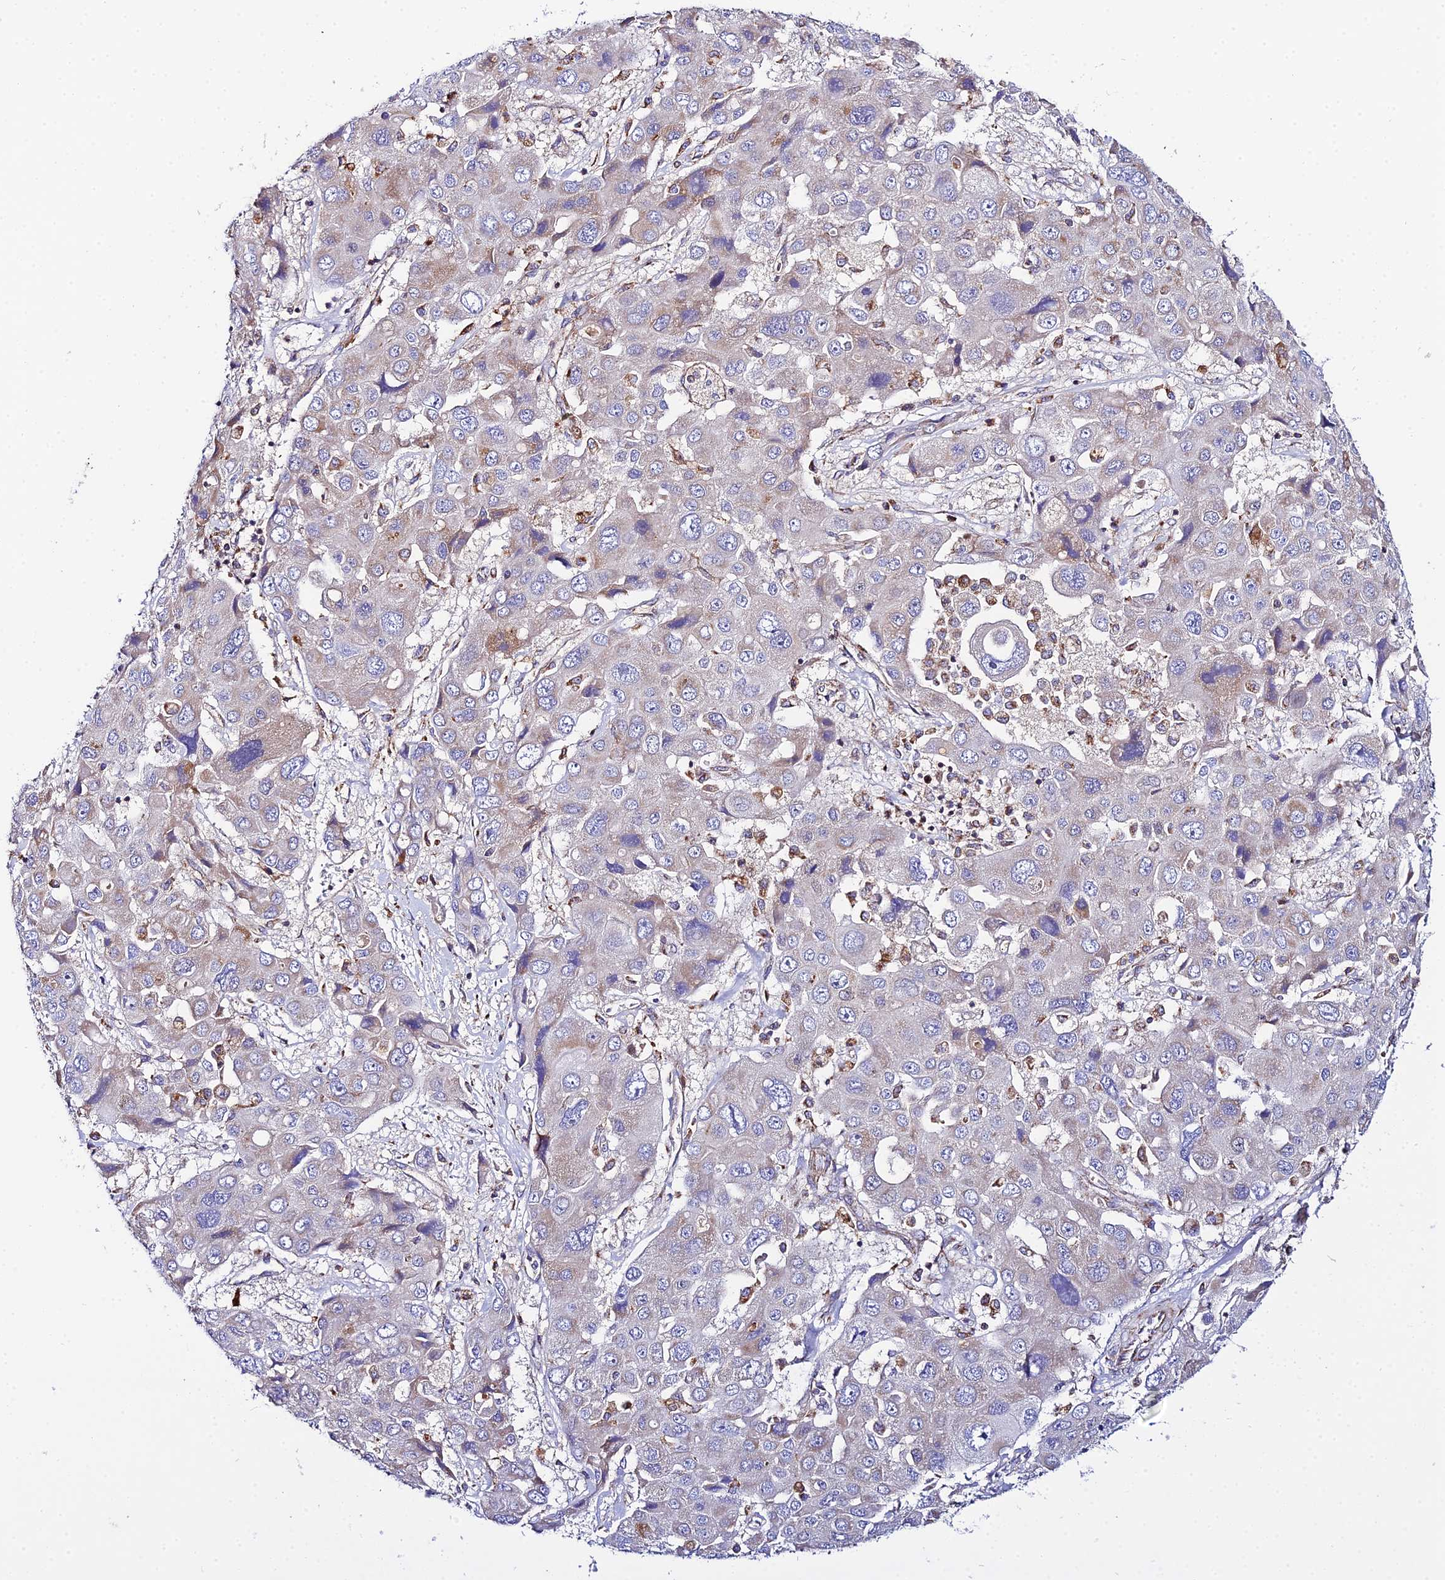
{"staining": {"intensity": "moderate", "quantity": "<25%", "location": "cytoplasmic/membranous"}, "tissue": "liver cancer", "cell_type": "Tumor cells", "image_type": "cancer", "snomed": [{"axis": "morphology", "description": "Cholangiocarcinoma"}, {"axis": "topography", "description": "Liver"}], "caption": "A high-resolution micrograph shows immunohistochemistry (IHC) staining of liver cancer (cholangiocarcinoma), which reveals moderate cytoplasmic/membranous staining in about <25% of tumor cells.", "gene": "NIPSNAP3A", "patient": {"sex": "male", "age": 67}}